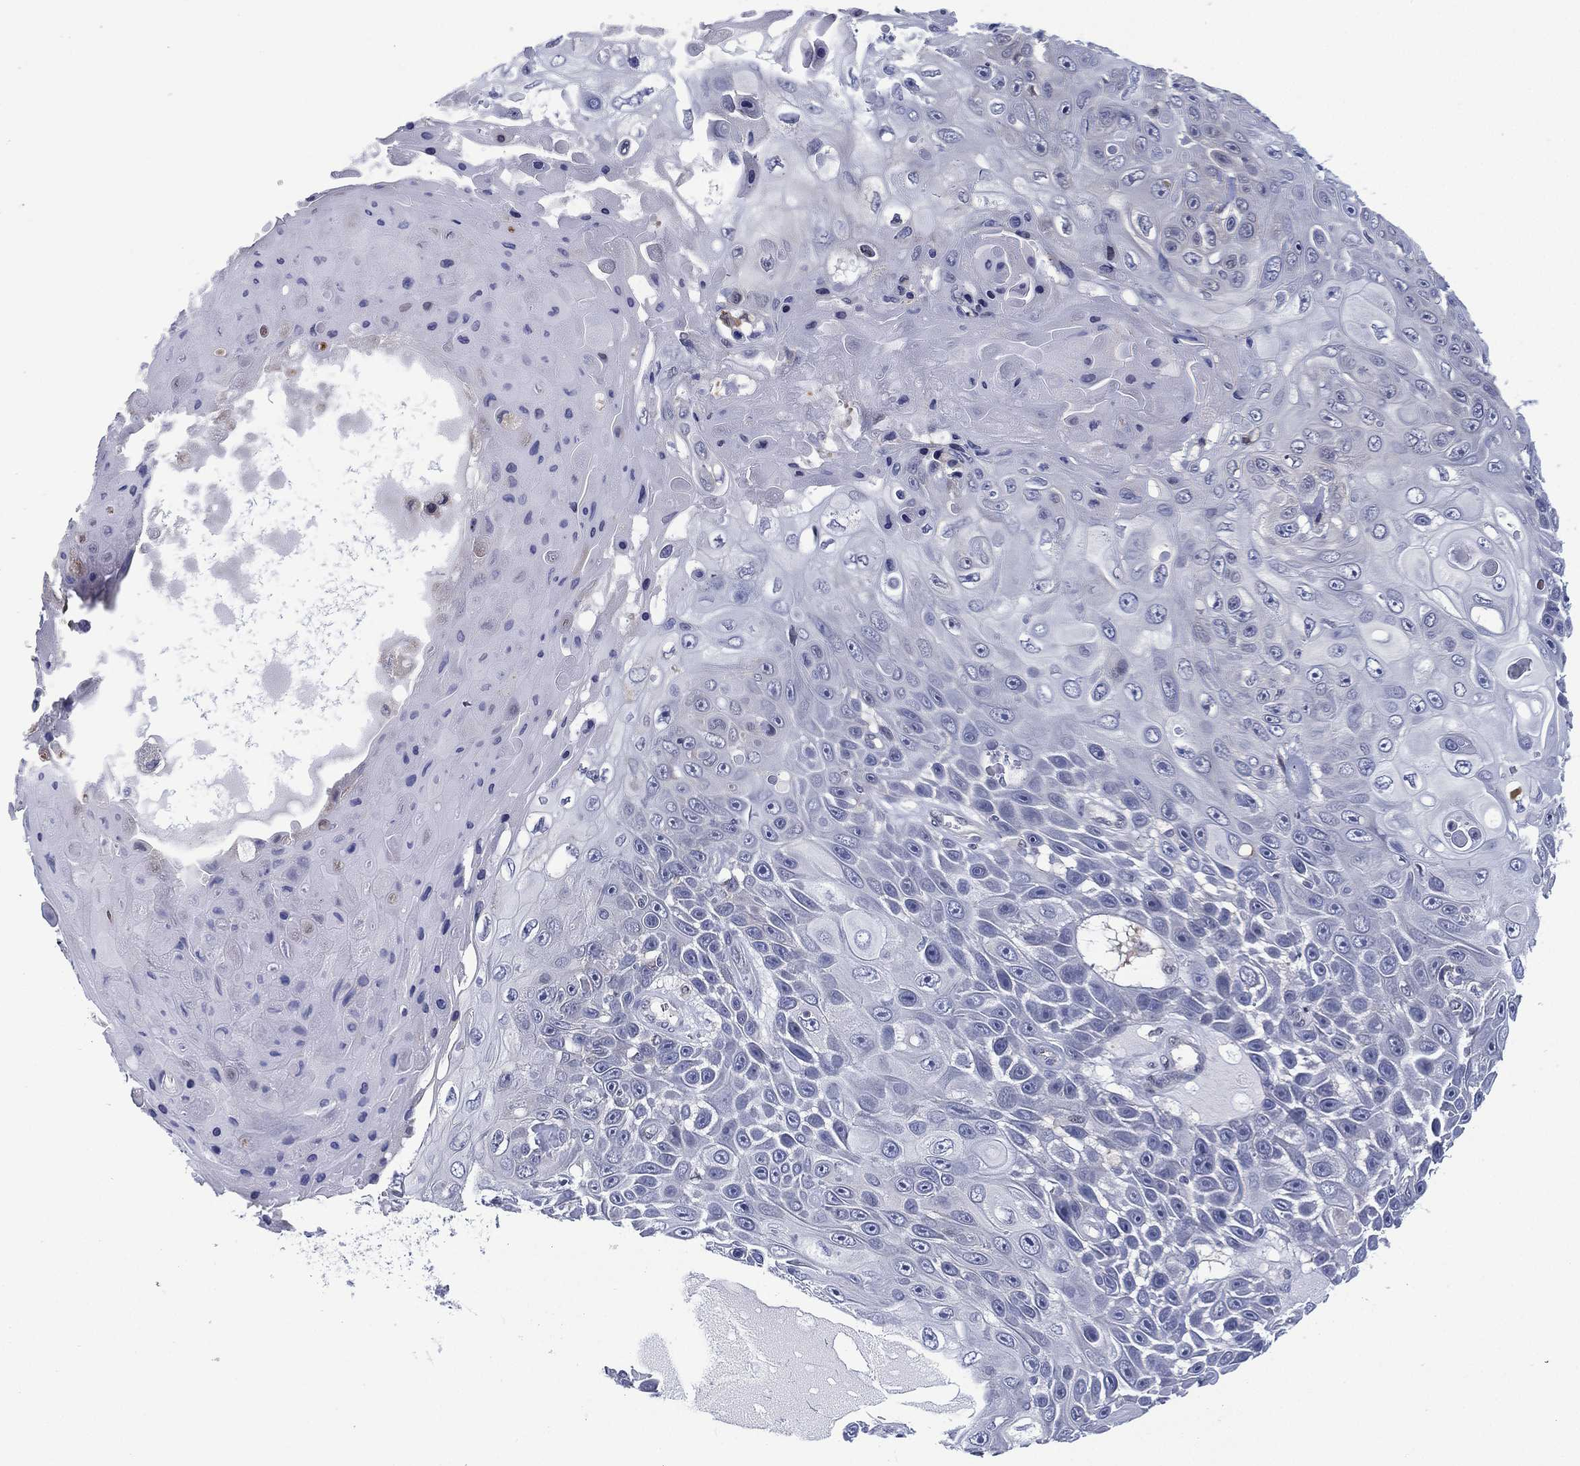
{"staining": {"intensity": "negative", "quantity": "none", "location": "none"}, "tissue": "skin cancer", "cell_type": "Tumor cells", "image_type": "cancer", "snomed": [{"axis": "morphology", "description": "Squamous cell carcinoma, NOS"}, {"axis": "topography", "description": "Skin"}], "caption": "The immunohistochemistry micrograph has no significant staining in tumor cells of skin cancer tissue.", "gene": "SLC4A4", "patient": {"sex": "male", "age": 82}}